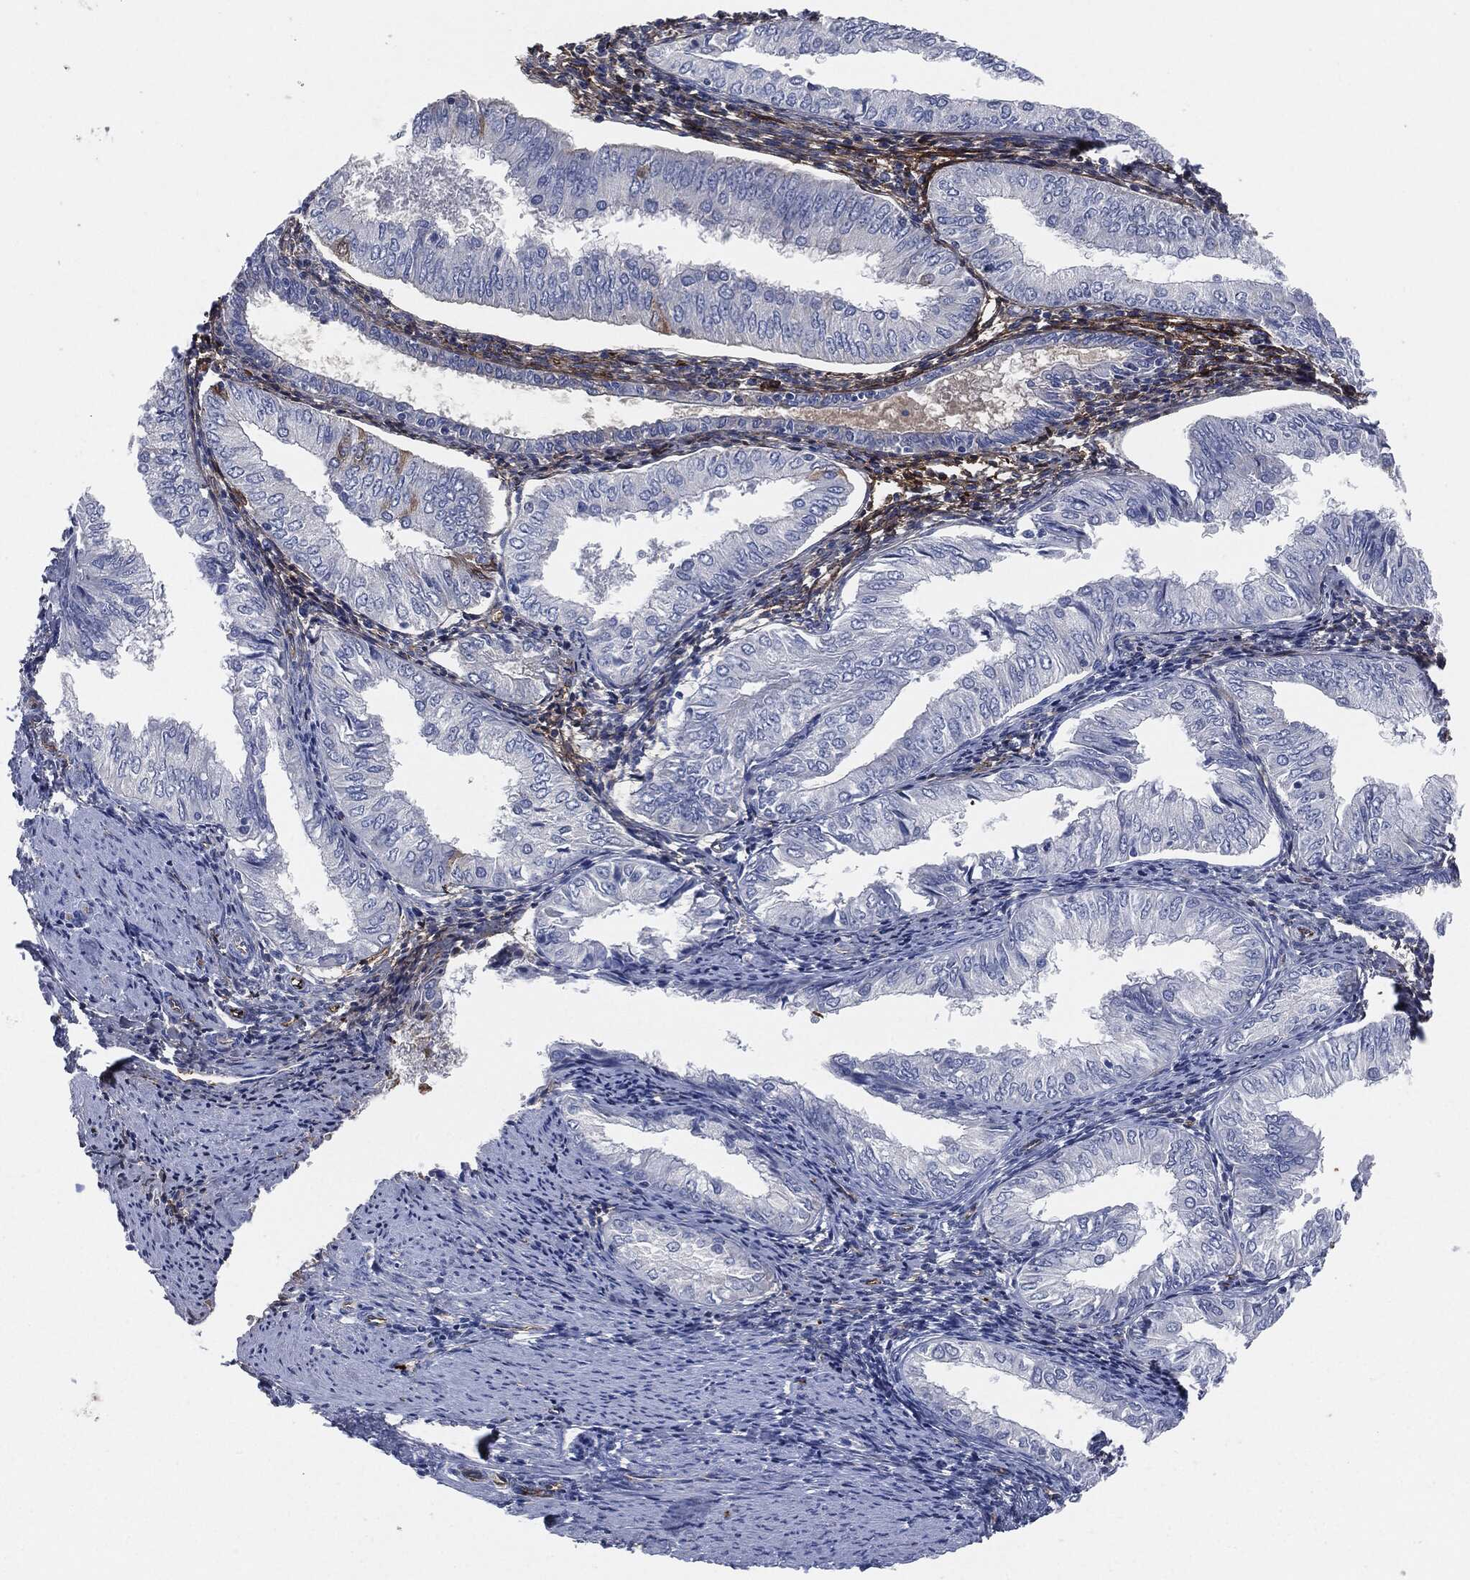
{"staining": {"intensity": "moderate", "quantity": "<25%", "location": "cytoplasmic/membranous"}, "tissue": "endometrial cancer", "cell_type": "Tumor cells", "image_type": "cancer", "snomed": [{"axis": "morphology", "description": "Adenocarcinoma, NOS"}, {"axis": "topography", "description": "Endometrium"}], "caption": "Endometrial adenocarcinoma stained with DAB immunohistochemistry (IHC) shows low levels of moderate cytoplasmic/membranous positivity in approximately <25% of tumor cells.", "gene": "APOB", "patient": {"sex": "female", "age": 53}}